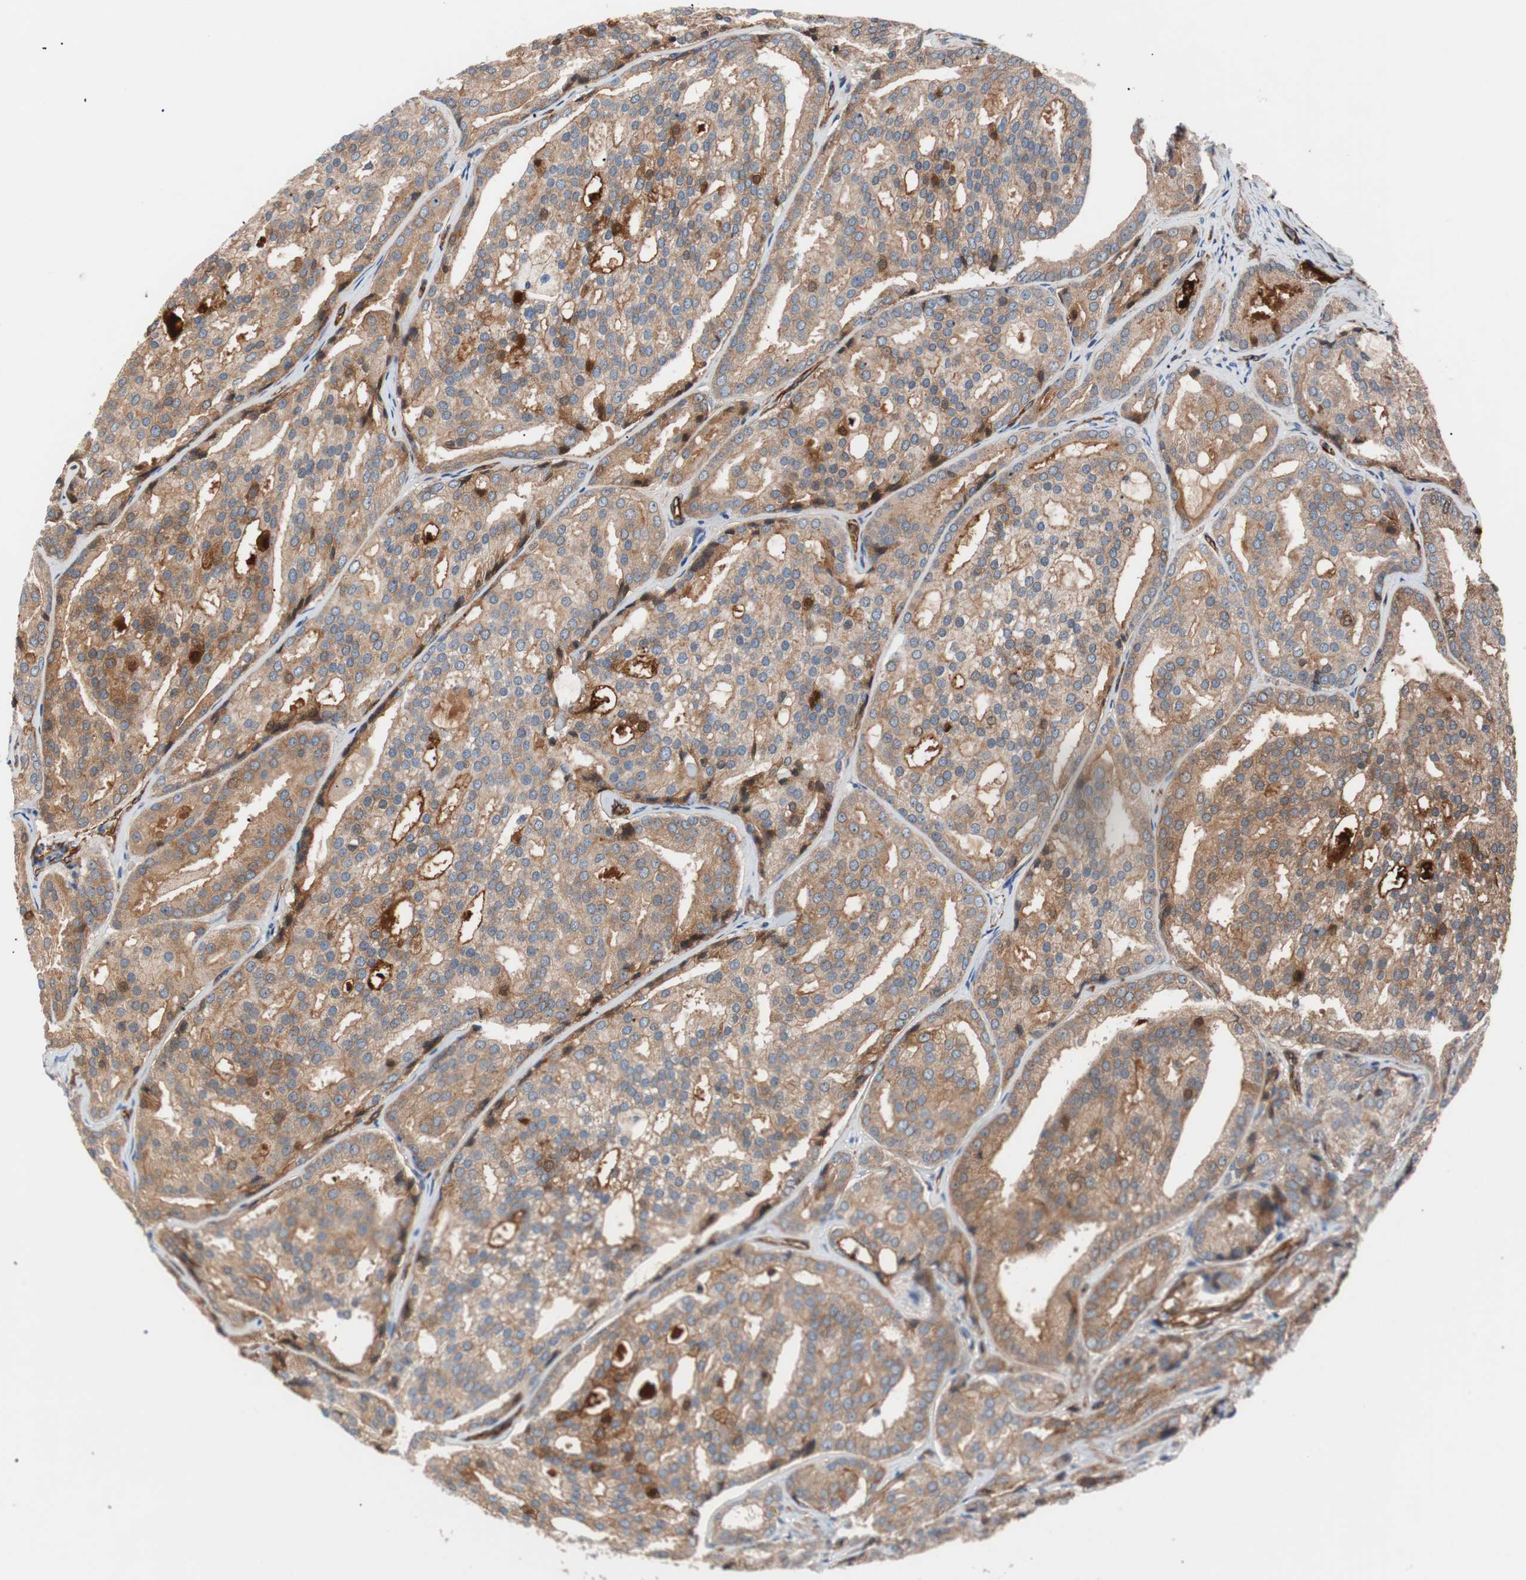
{"staining": {"intensity": "moderate", "quantity": "25%-75%", "location": "cytoplasmic/membranous"}, "tissue": "prostate cancer", "cell_type": "Tumor cells", "image_type": "cancer", "snomed": [{"axis": "morphology", "description": "Adenocarcinoma, High grade"}, {"axis": "topography", "description": "Prostate"}], "caption": "High-grade adenocarcinoma (prostate) stained for a protein (brown) exhibits moderate cytoplasmic/membranous positive positivity in about 25%-75% of tumor cells.", "gene": "SPINT1", "patient": {"sex": "male", "age": 64}}